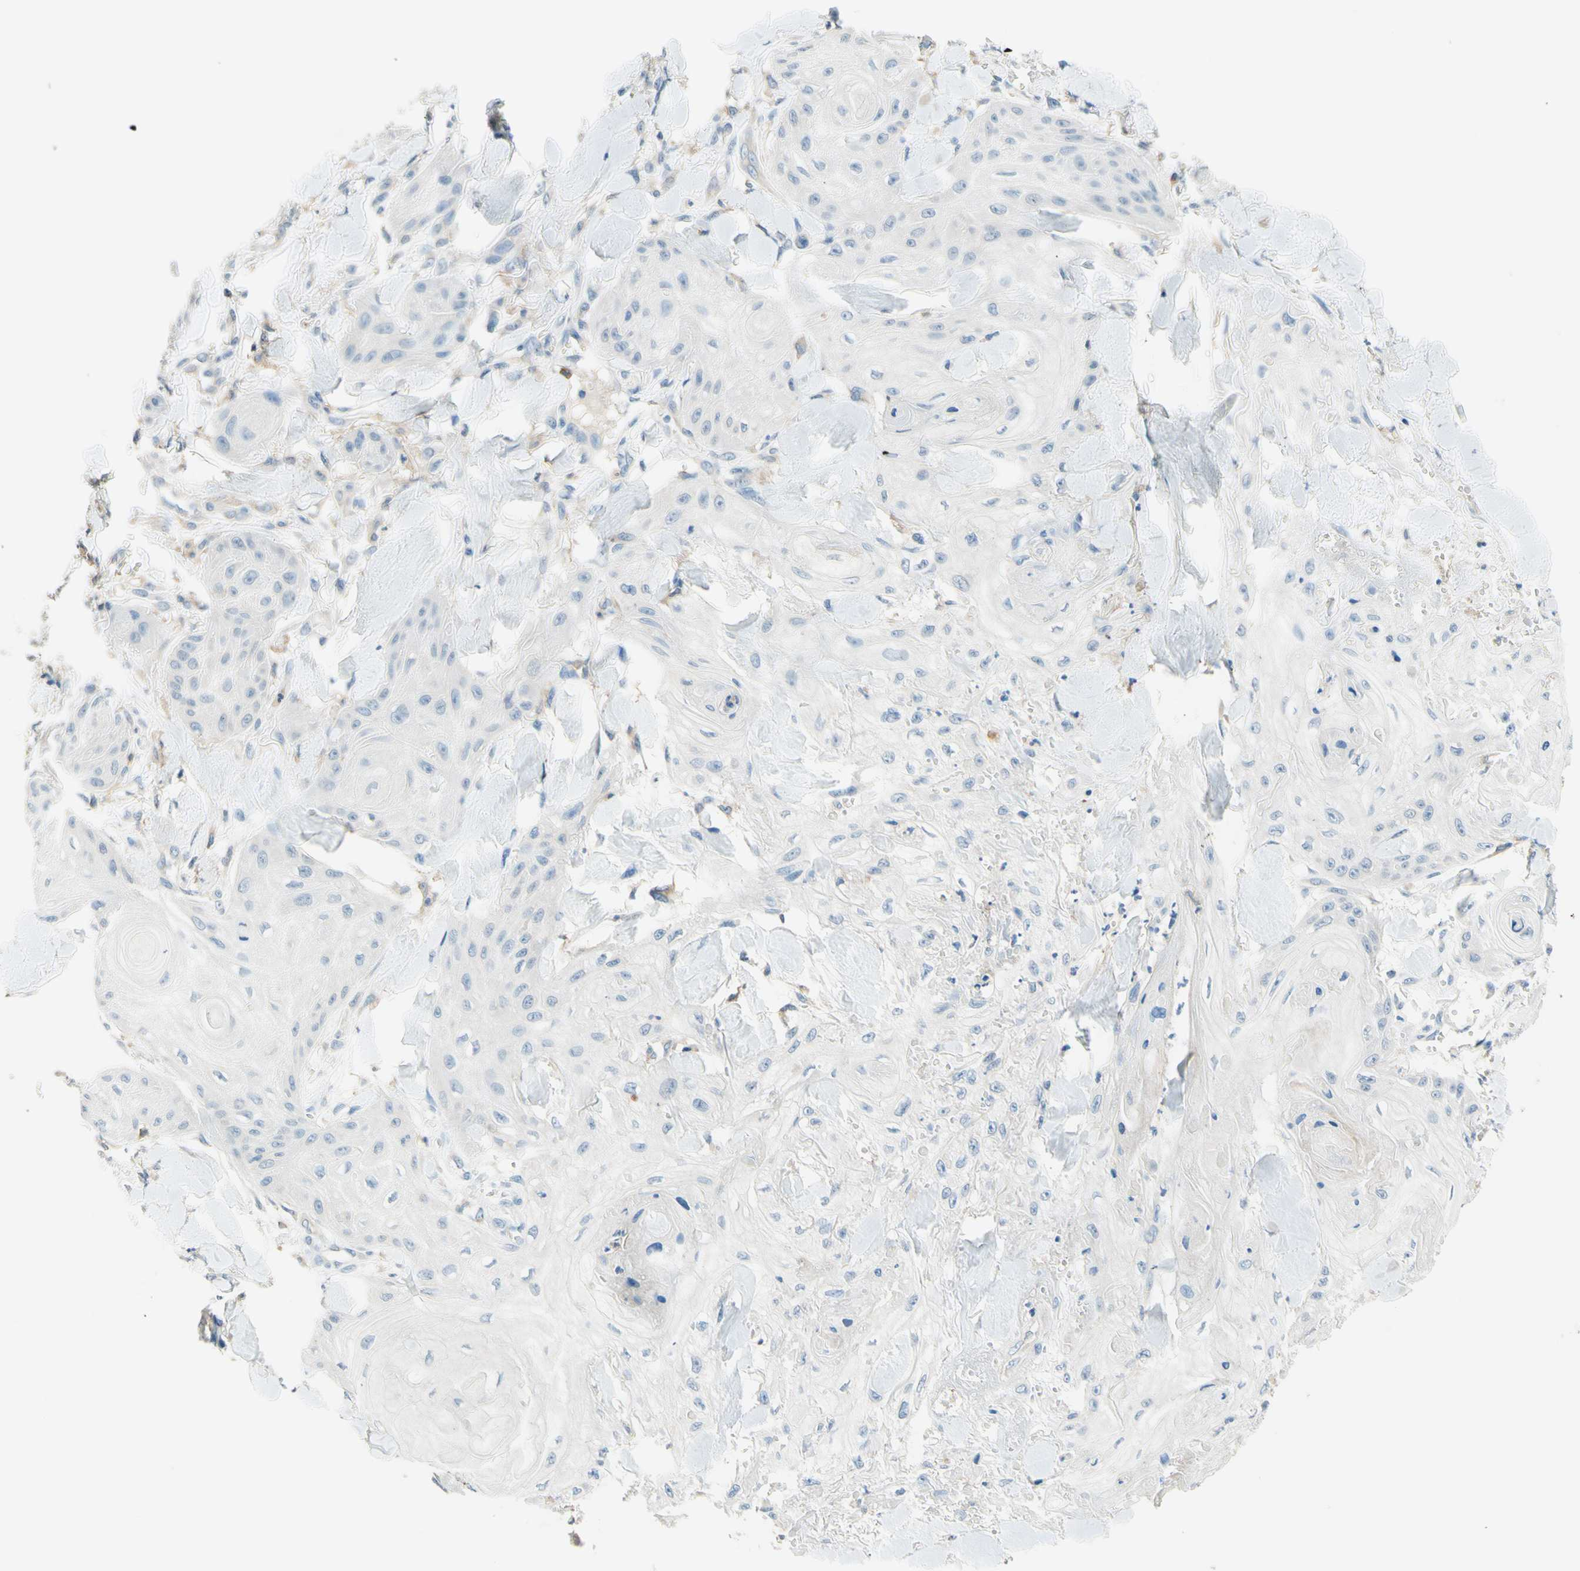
{"staining": {"intensity": "negative", "quantity": "none", "location": "none"}, "tissue": "skin cancer", "cell_type": "Tumor cells", "image_type": "cancer", "snomed": [{"axis": "morphology", "description": "Squamous cell carcinoma, NOS"}, {"axis": "topography", "description": "Skin"}], "caption": "Protein analysis of skin cancer exhibits no significant expression in tumor cells.", "gene": "SIGLEC9", "patient": {"sex": "male", "age": 74}}